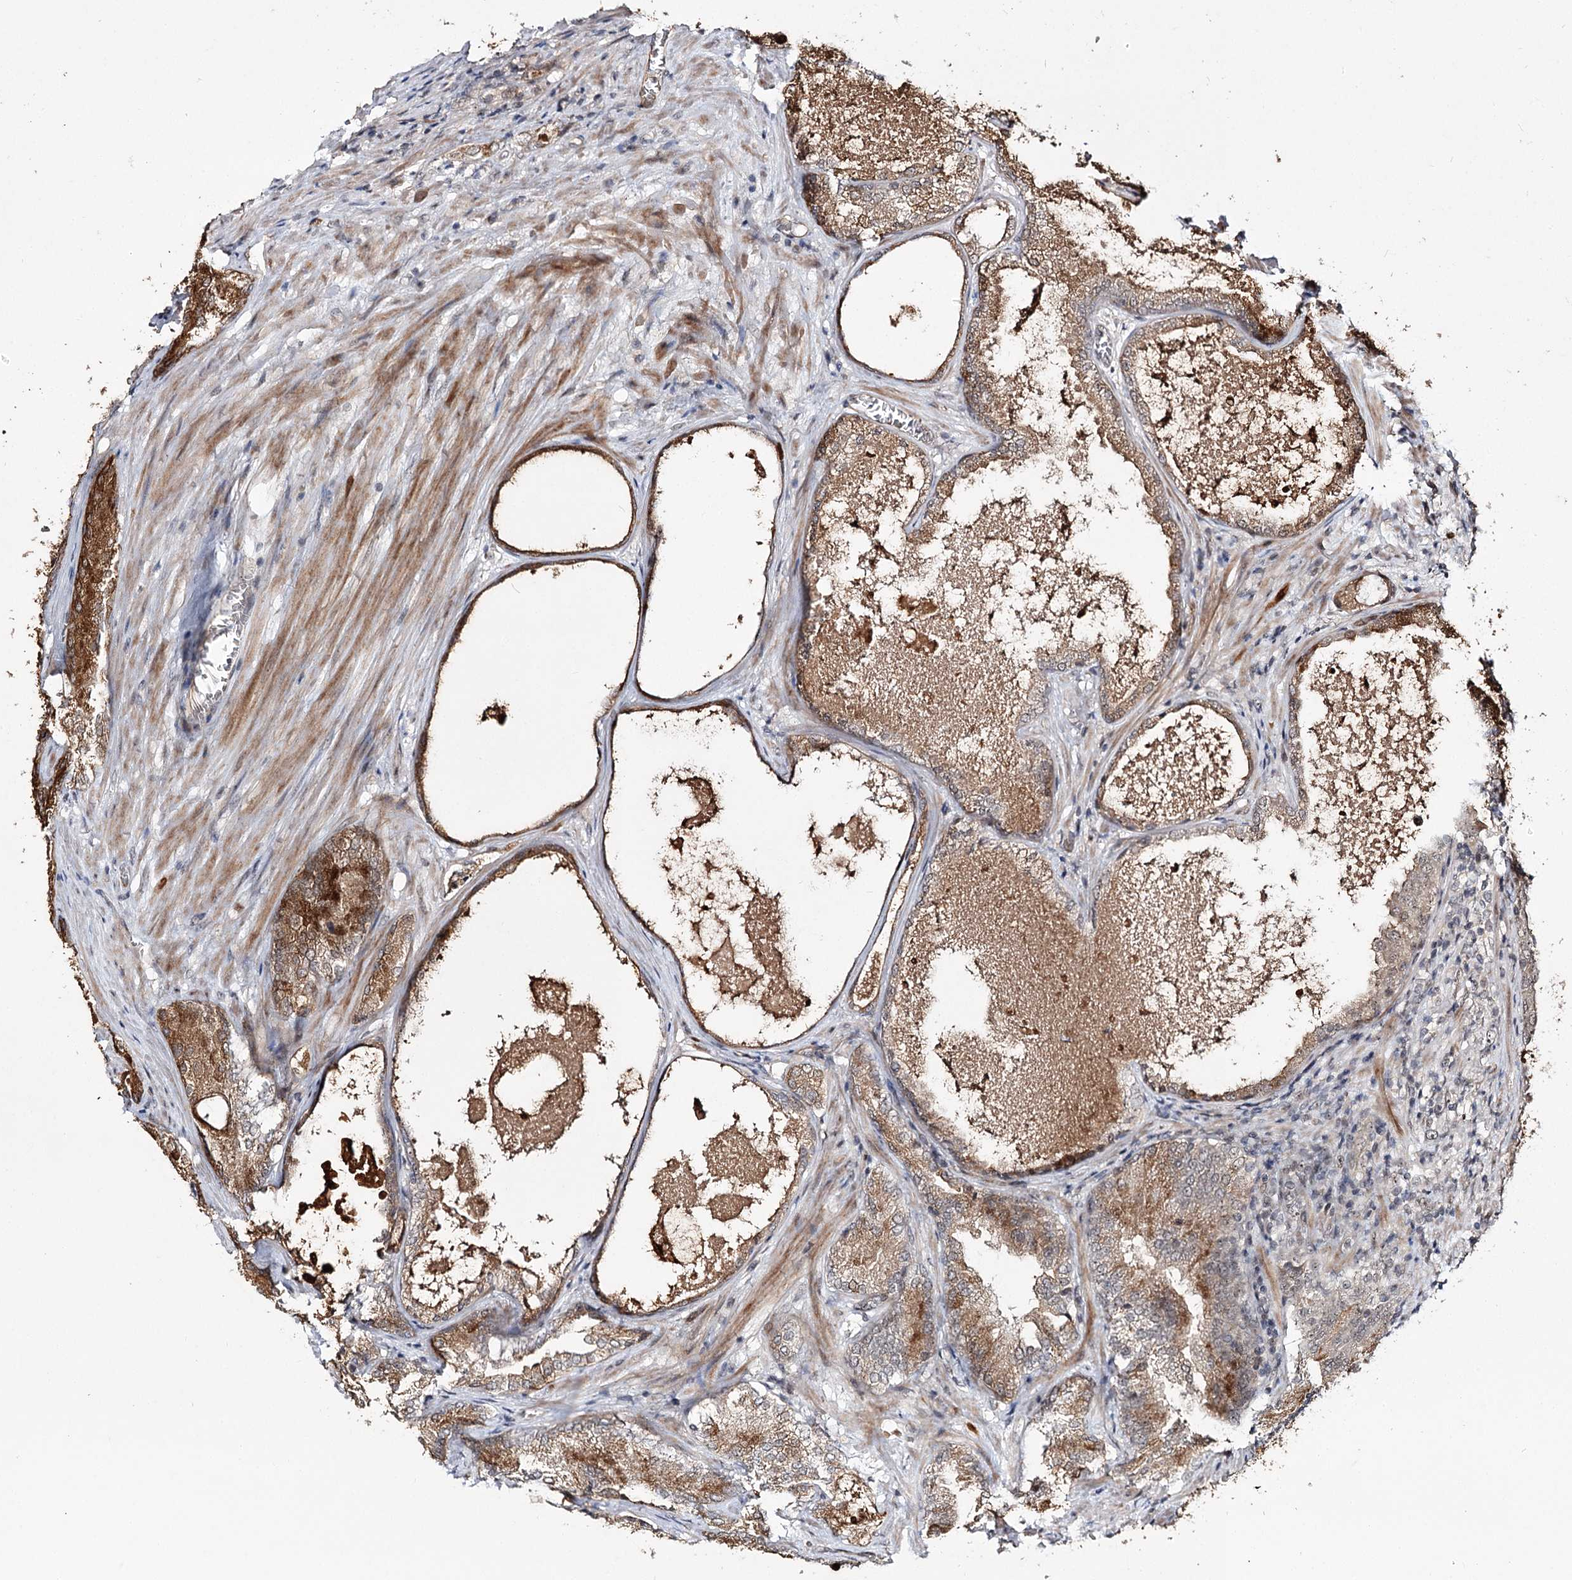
{"staining": {"intensity": "moderate", "quantity": ">75%", "location": "cytoplasmic/membranous,nuclear"}, "tissue": "prostate cancer", "cell_type": "Tumor cells", "image_type": "cancer", "snomed": [{"axis": "morphology", "description": "Adenocarcinoma, High grade"}, {"axis": "topography", "description": "Prostate"}], "caption": "This micrograph shows IHC staining of high-grade adenocarcinoma (prostate), with medium moderate cytoplasmic/membranous and nuclear expression in approximately >75% of tumor cells.", "gene": "RRP9", "patient": {"sex": "male", "age": 66}}